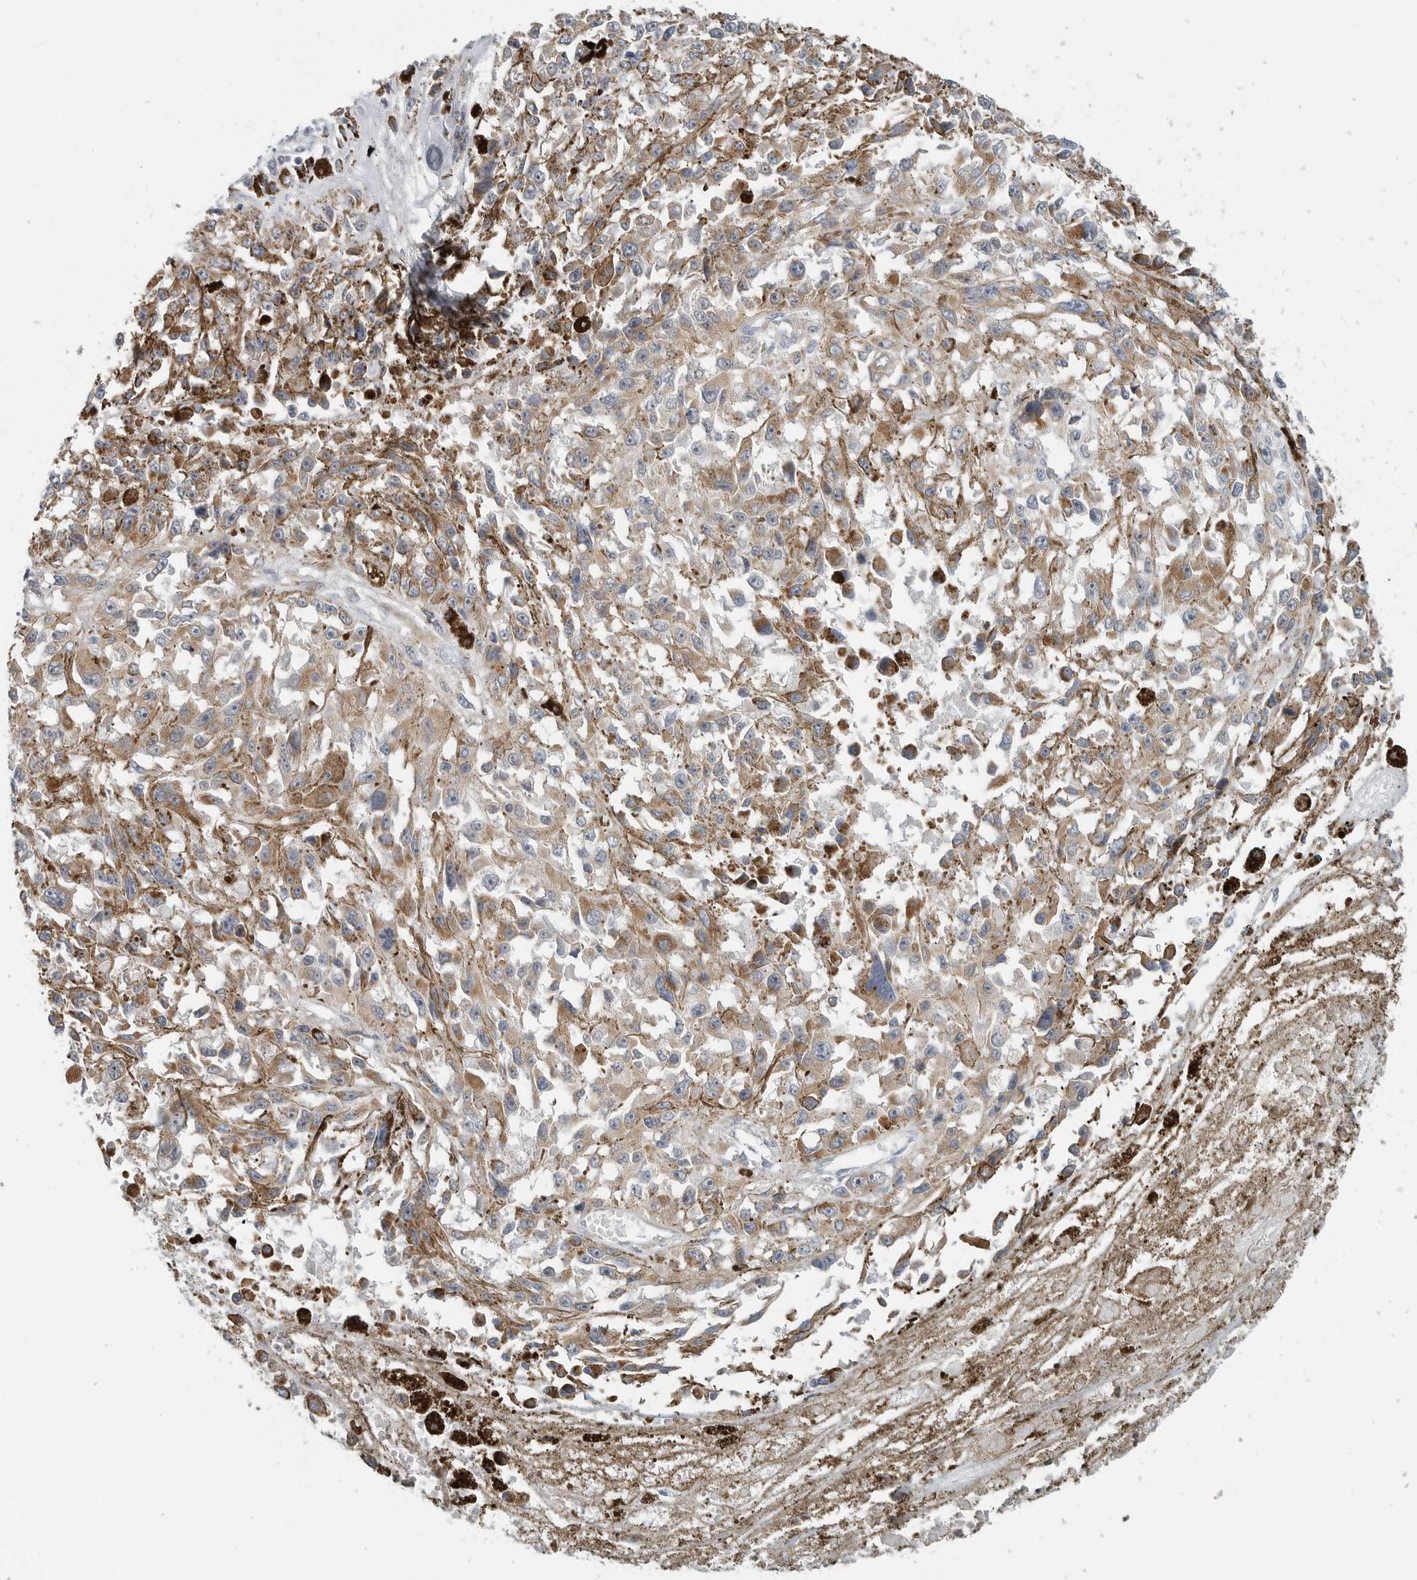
{"staining": {"intensity": "weak", "quantity": ">75%", "location": "cytoplasmic/membranous"}, "tissue": "melanoma", "cell_type": "Tumor cells", "image_type": "cancer", "snomed": [{"axis": "morphology", "description": "Malignant melanoma, Metastatic site"}, {"axis": "topography", "description": "Lymph node"}], "caption": "This photomicrograph shows immunohistochemistry (IHC) staining of human malignant melanoma (metastatic site), with low weak cytoplasmic/membranous staining in about >75% of tumor cells.", "gene": "IL12RB2", "patient": {"sex": "male", "age": 59}}